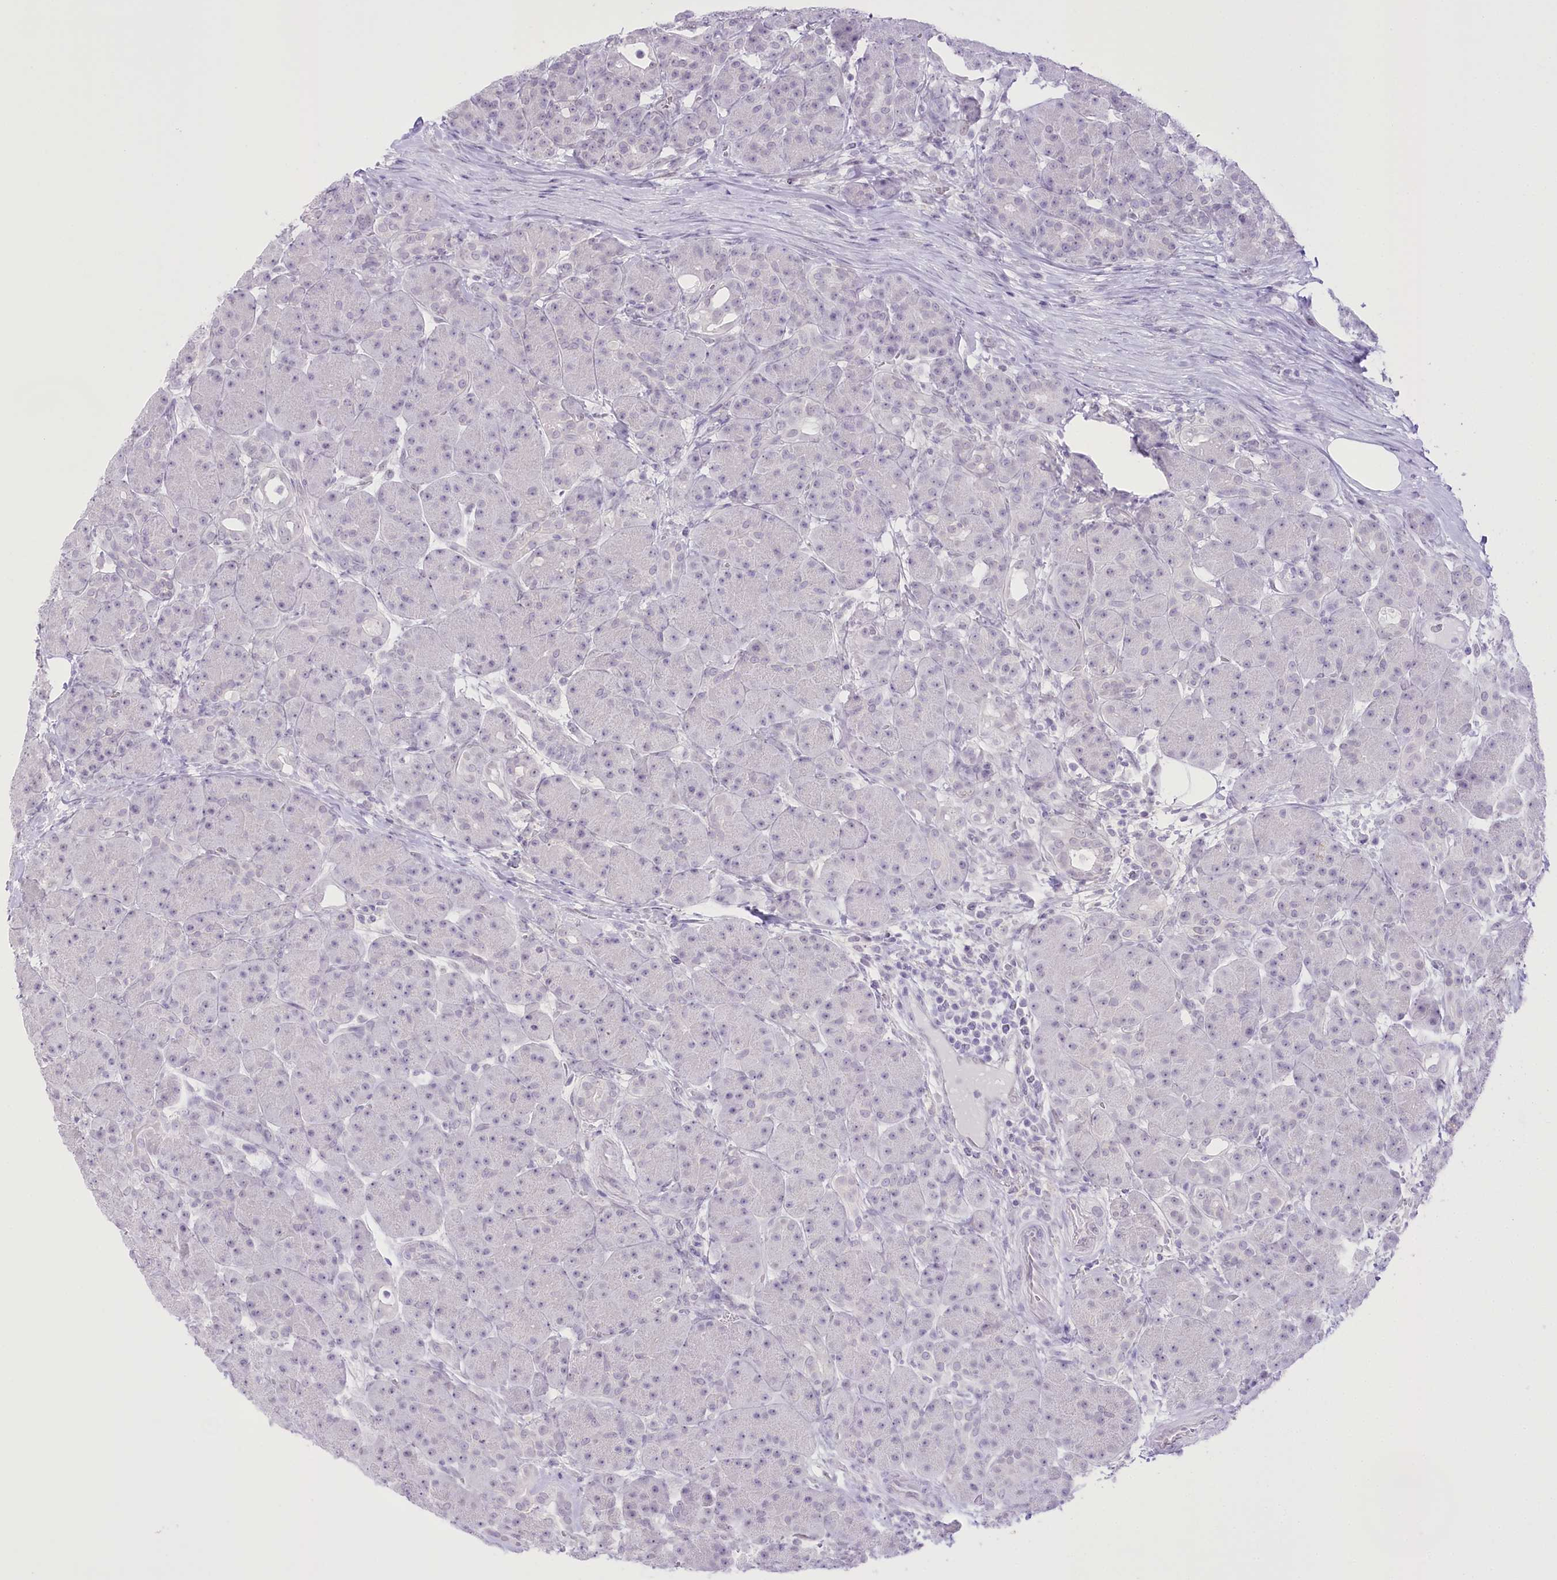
{"staining": {"intensity": "negative", "quantity": "none", "location": "none"}, "tissue": "pancreas", "cell_type": "Exocrine glandular cells", "image_type": "normal", "snomed": [{"axis": "morphology", "description": "Normal tissue, NOS"}, {"axis": "topography", "description": "Pancreas"}], "caption": "DAB immunohistochemical staining of normal pancreas shows no significant expression in exocrine glandular cells.", "gene": "SLC39A10", "patient": {"sex": "male", "age": 63}}